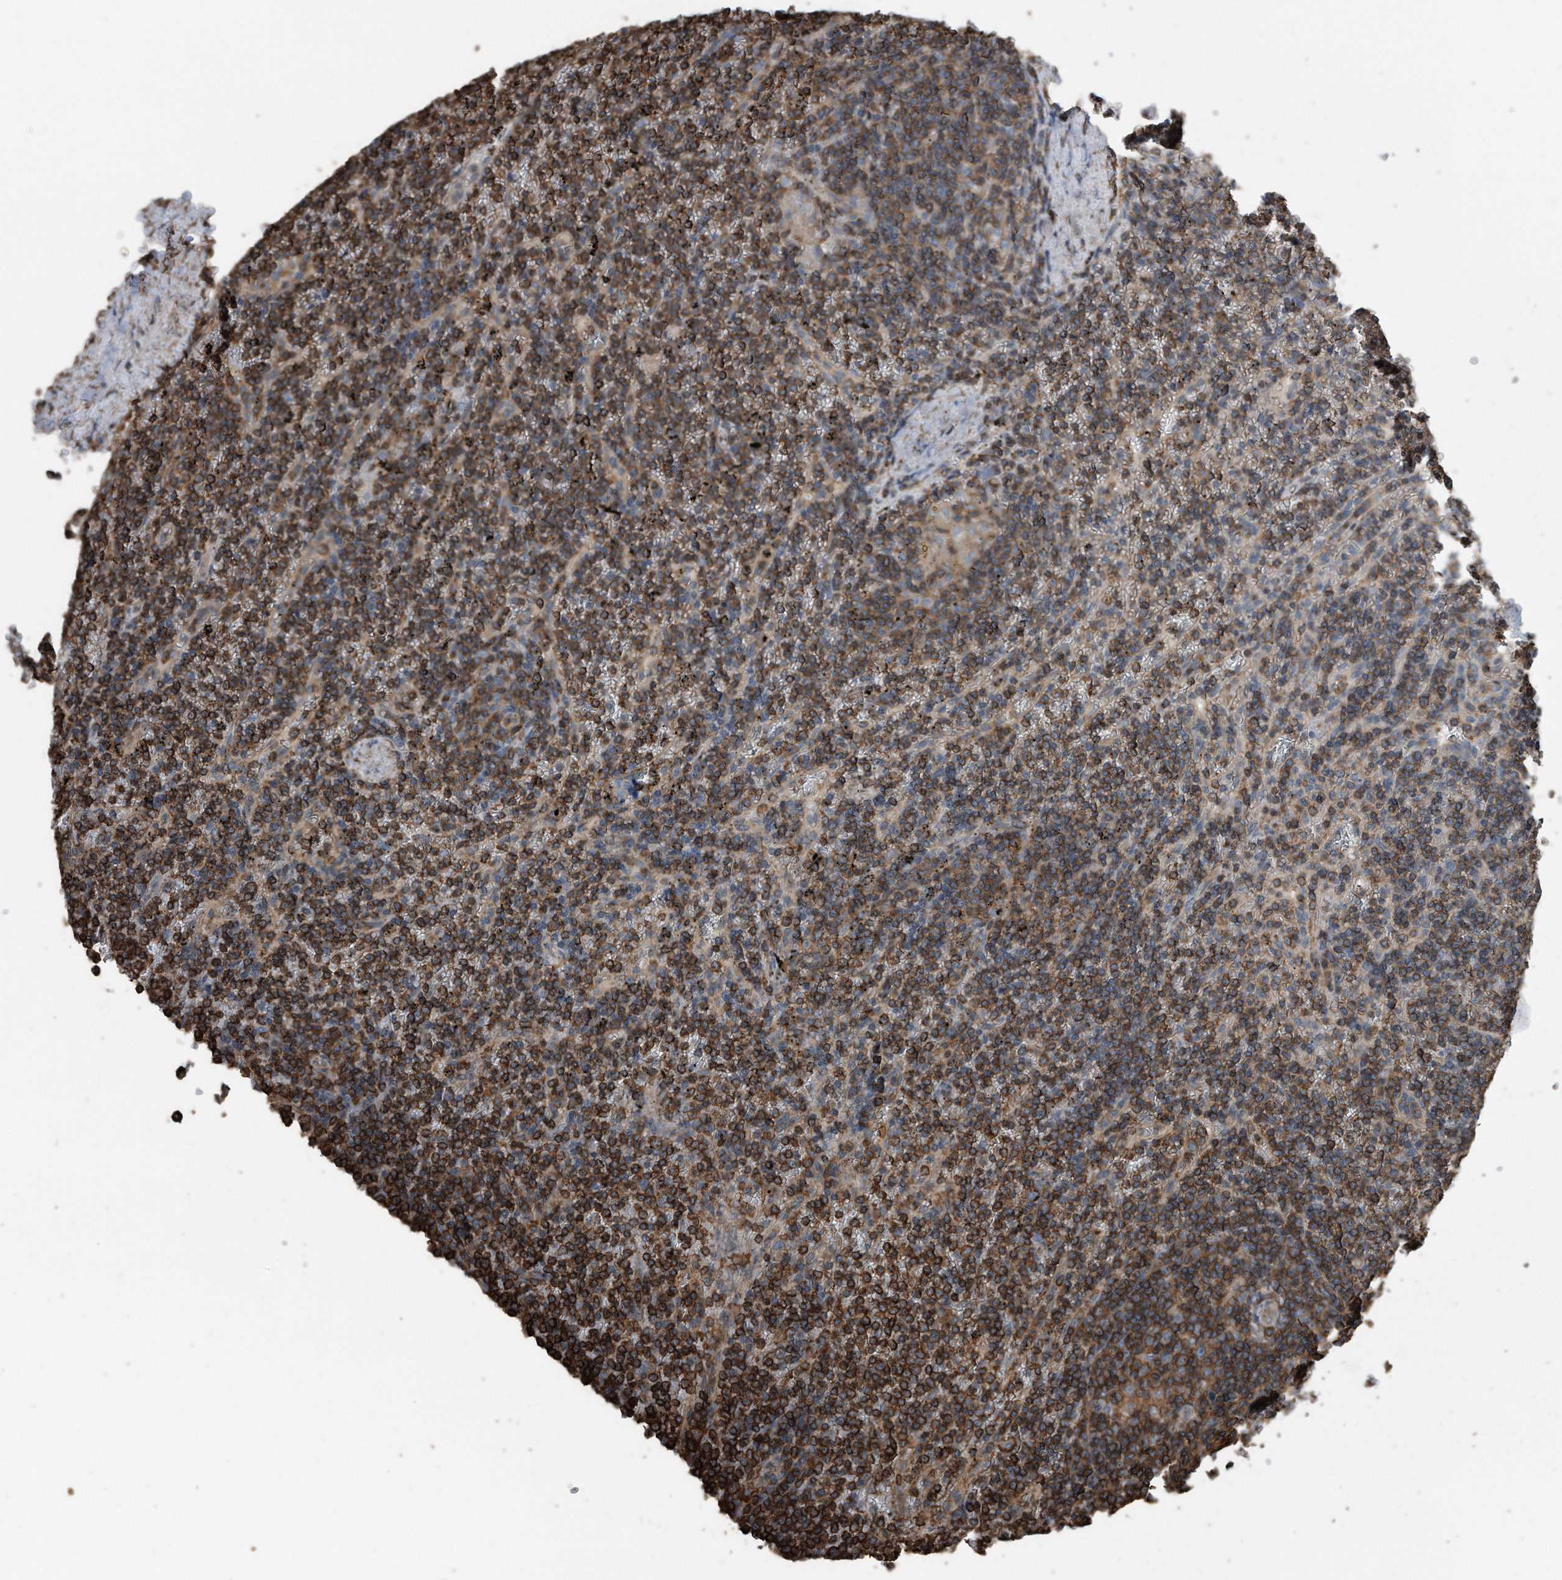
{"staining": {"intensity": "strong", "quantity": ">75%", "location": "cytoplasmic/membranous"}, "tissue": "lymphoma", "cell_type": "Tumor cells", "image_type": "cancer", "snomed": [{"axis": "morphology", "description": "Malignant lymphoma, non-Hodgkin's type, Low grade"}, {"axis": "topography", "description": "Spleen"}], "caption": "Tumor cells reveal strong cytoplasmic/membranous staining in approximately >75% of cells in low-grade malignant lymphoma, non-Hodgkin's type. The staining was performed using DAB to visualize the protein expression in brown, while the nuclei were stained in blue with hematoxylin (Magnification: 20x).", "gene": "RSPO3", "patient": {"sex": "female", "age": 19}}